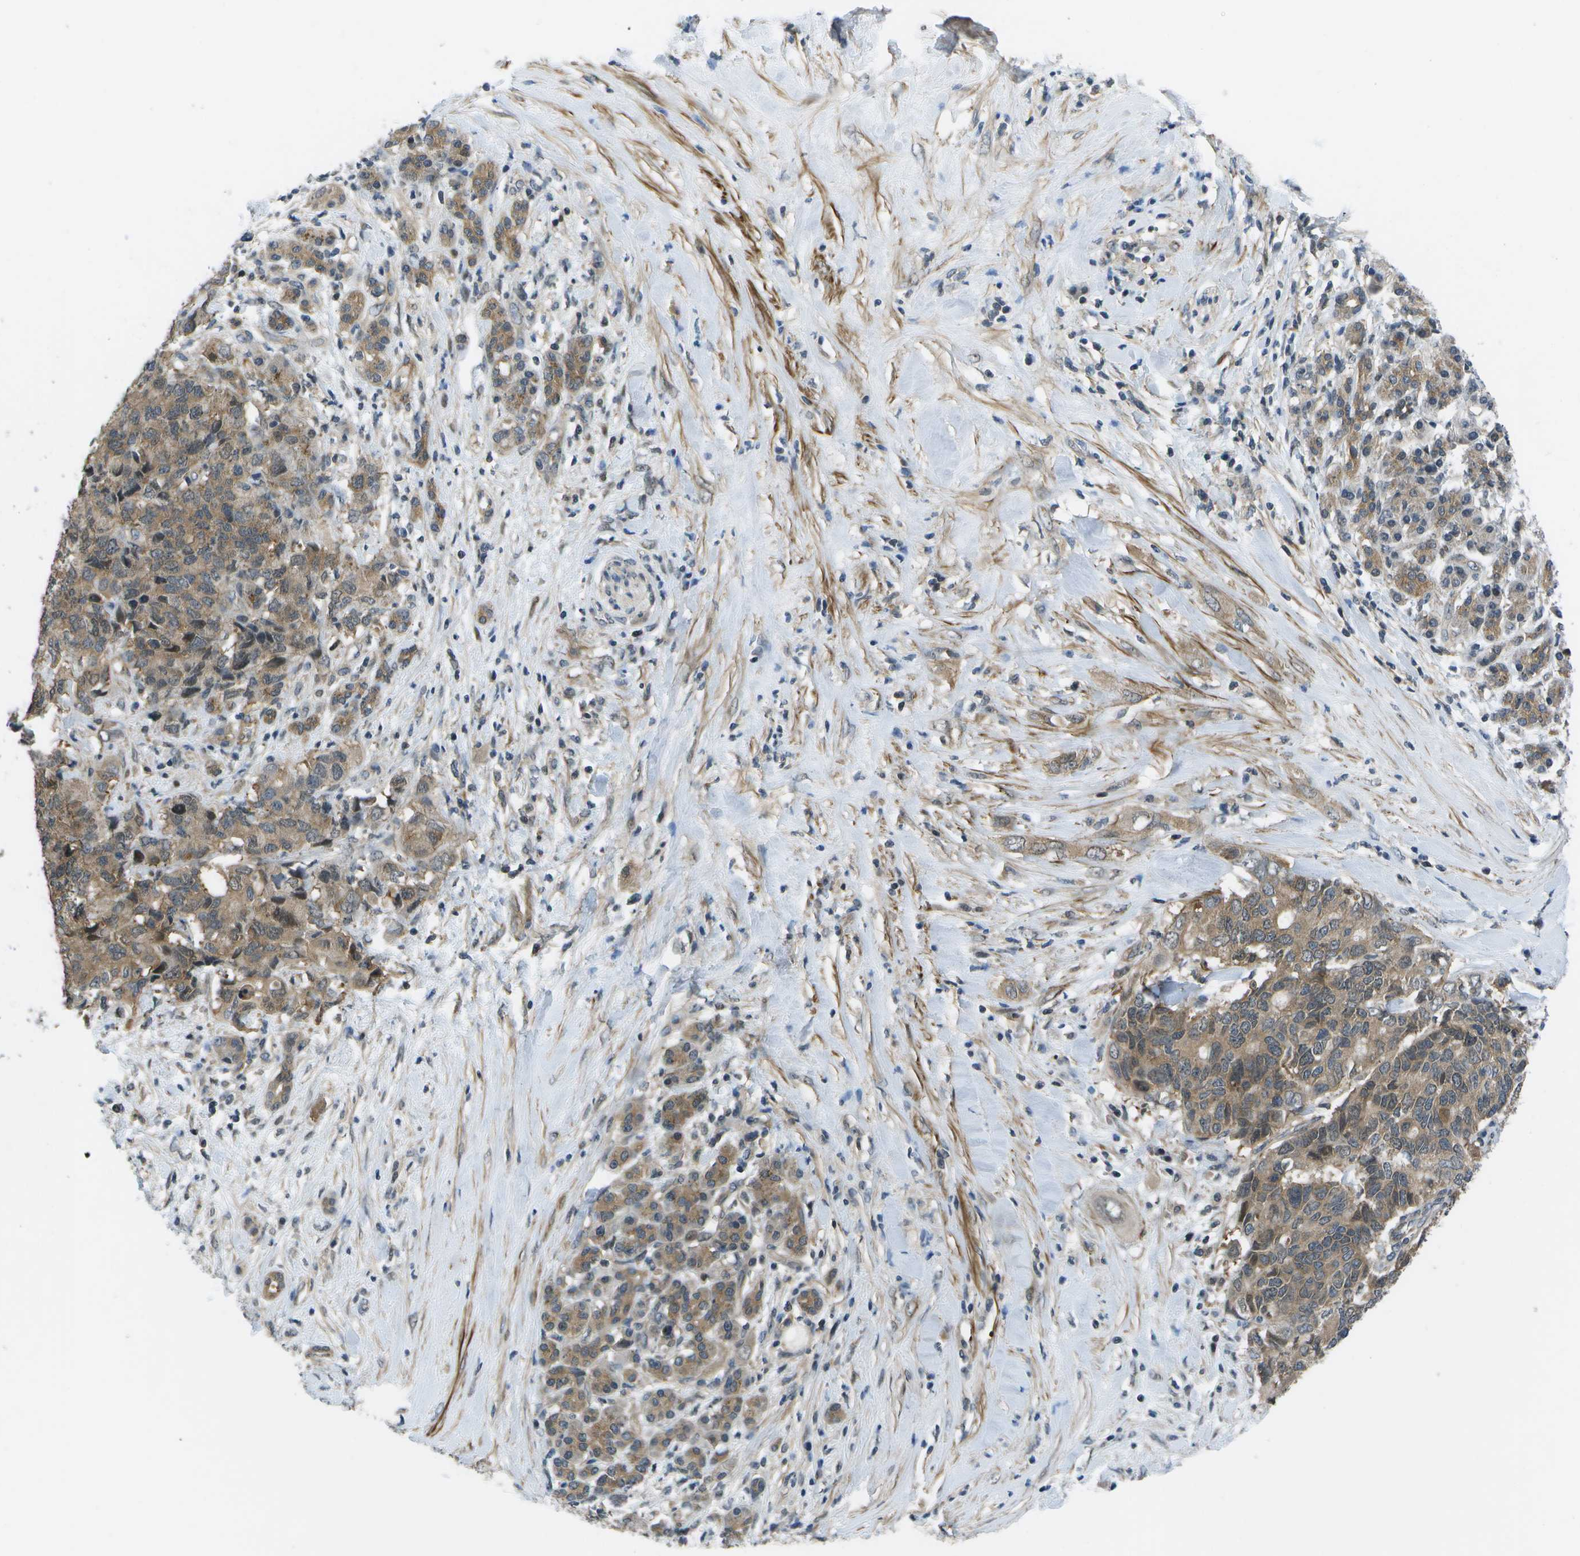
{"staining": {"intensity": "moderate", "quantity": ">75%", "location": "cytoplasmic/membranous"}, "tissue": "pancreatic cancer", "cell_type": "Tumor cells", "image_type": "cancer", "snomed": [{"axis": "morphology", "description": "Adenocarcinoma, NOS"}, {"axis": "topography", "description": "Pancreas"}], "caption": "The immunohistochemical stain shows moderate cytoplasmic/membranous positivity in tumor cells of pancreatic adenocarcinoma tissue.", "gene": "ENPP5", "patient": {"sex": "female", "age": 56}}